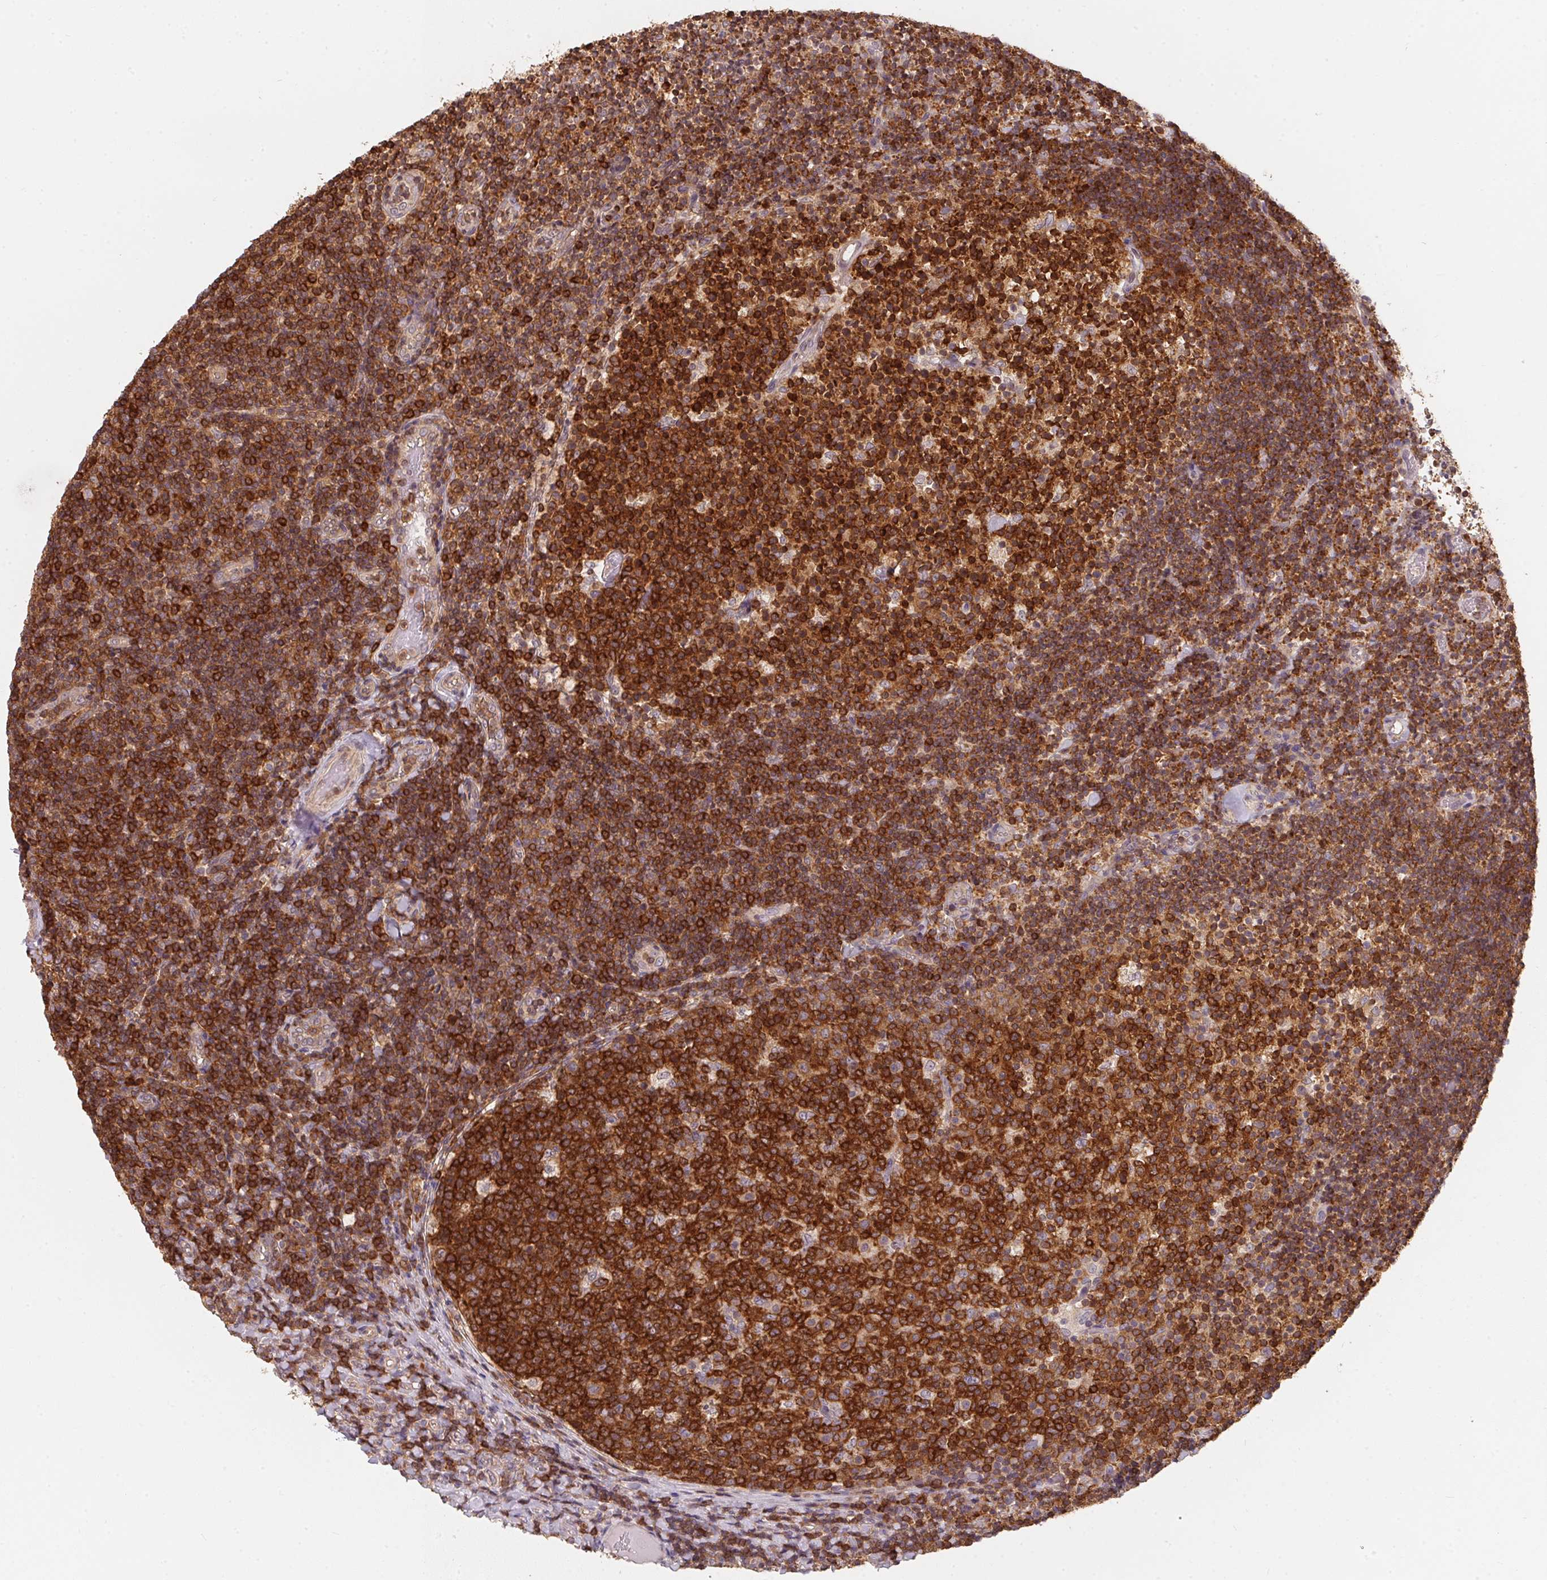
{"staining": {"intensity": "strong", "quantity": ">75%", "location": "cytoplasmic/membranous"}, "tissue": "tonsil", "cell_type": "Germinal center cells", "image_type": "normal", "snomed": [{"axis": "morphology", "description": "Normal tissue, NOS"}, {"axis": "topography", "description": "Tonsil"}], "caption": "Tonsil stained with a brown dye reveals strong cytoplasmic/membranous positive expression in approximately >75% of germinal center cells.", "gene": "ANKRD13A", "patient": {"sex": "female", "age": 10}}